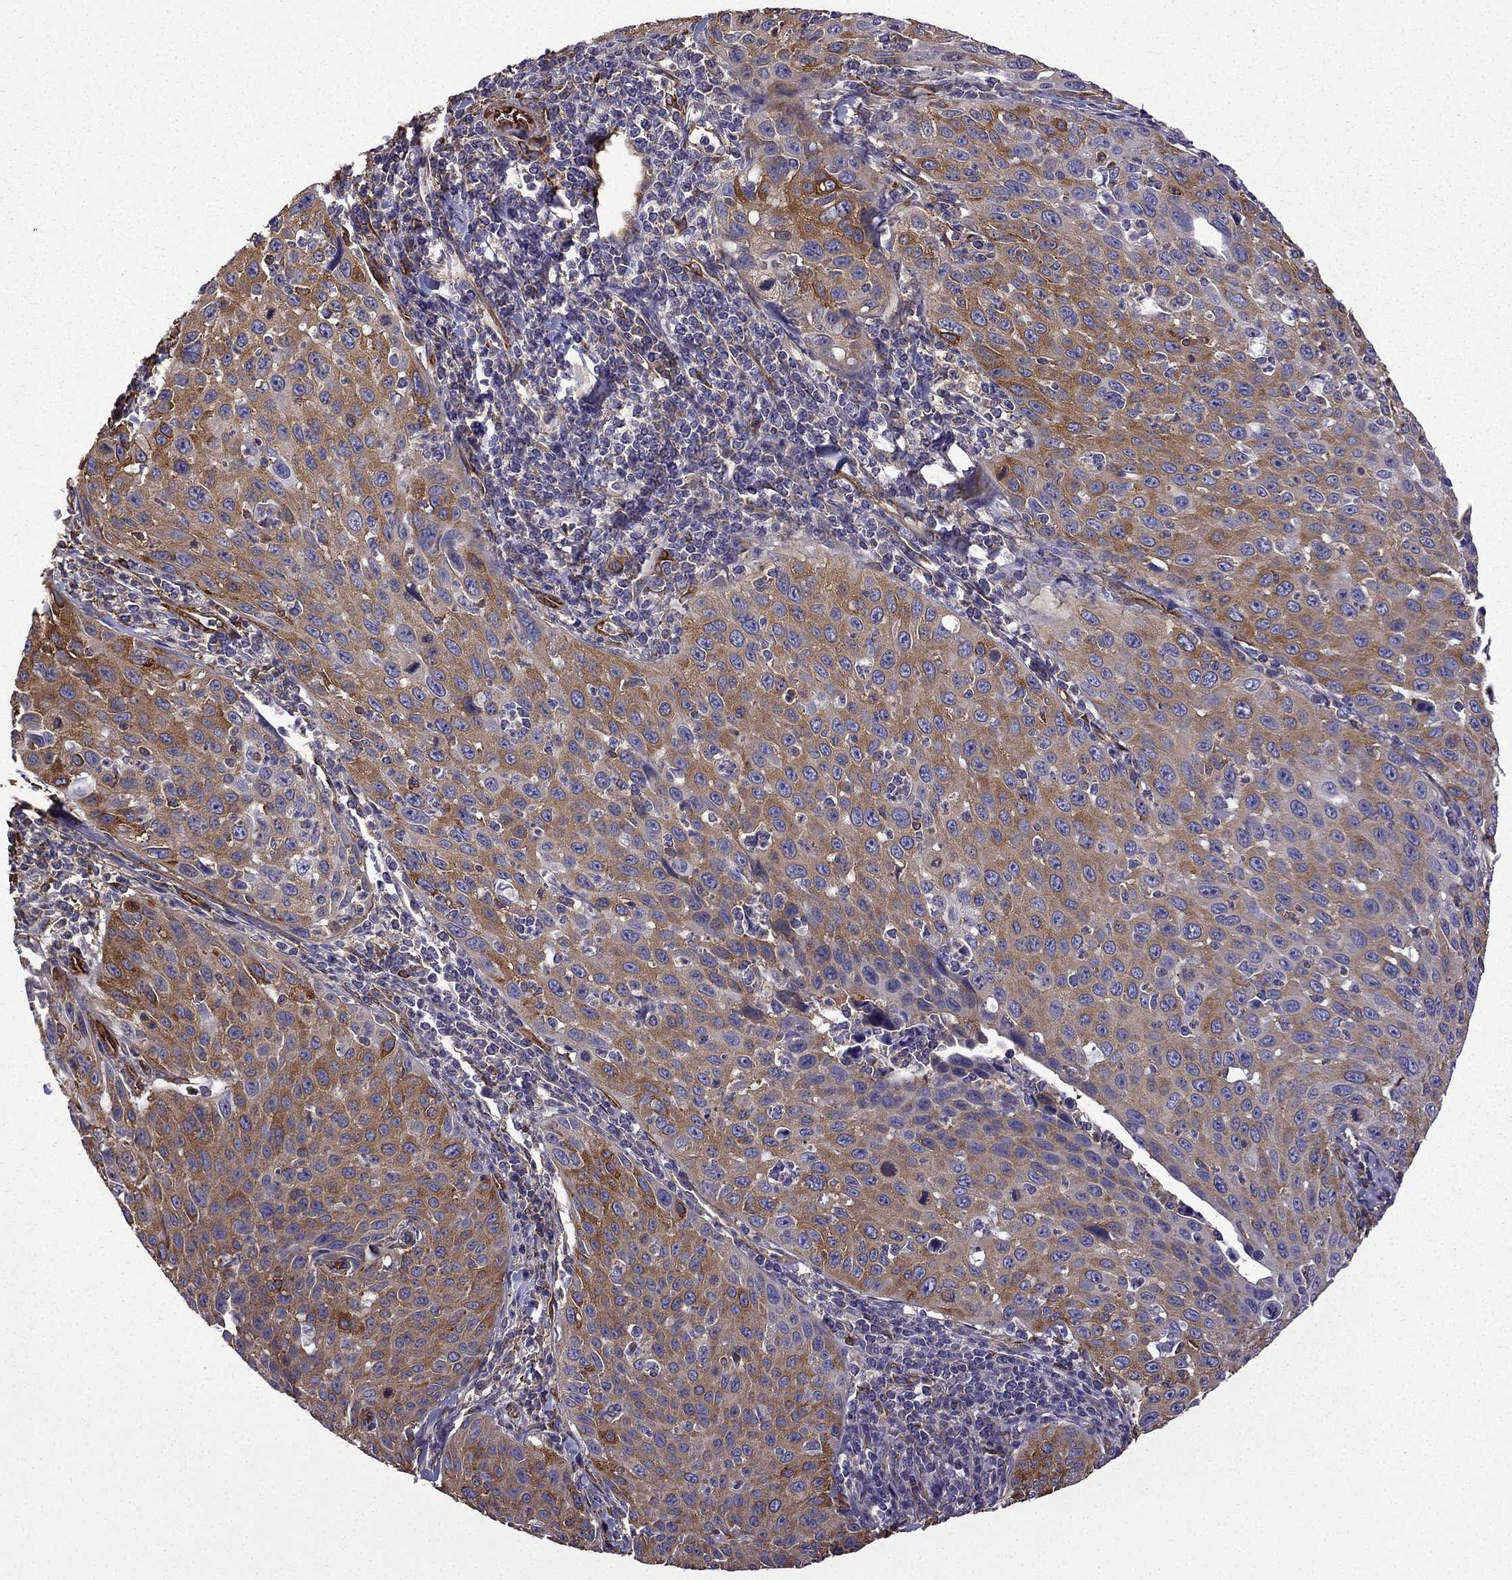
{"staining": {"intensity": "moderate", "quantity": ">75%", "location": "cytoplasmic/membranous"}, "tissue": "cervical cancer", "cell_type": "Tumor cells", "image_type": "cancer", "snomed": [{"axis": "morphology", "description": "Squamous cell carcinoma, NOS"}, {"axis": "topography", "description": "Cervix"}], "caption": "A high-resolution micrograph shows IHC staining of cervical squamous cell carcinoma, which exhibits moderate cytoplasmic/membranous staining in approximately >75% of tumor cells. The protein of interest is shown in brown color, while the nuclei are stained blue.", "gene": "MAP4", "patient": {"sex": "female", "age": 26}}